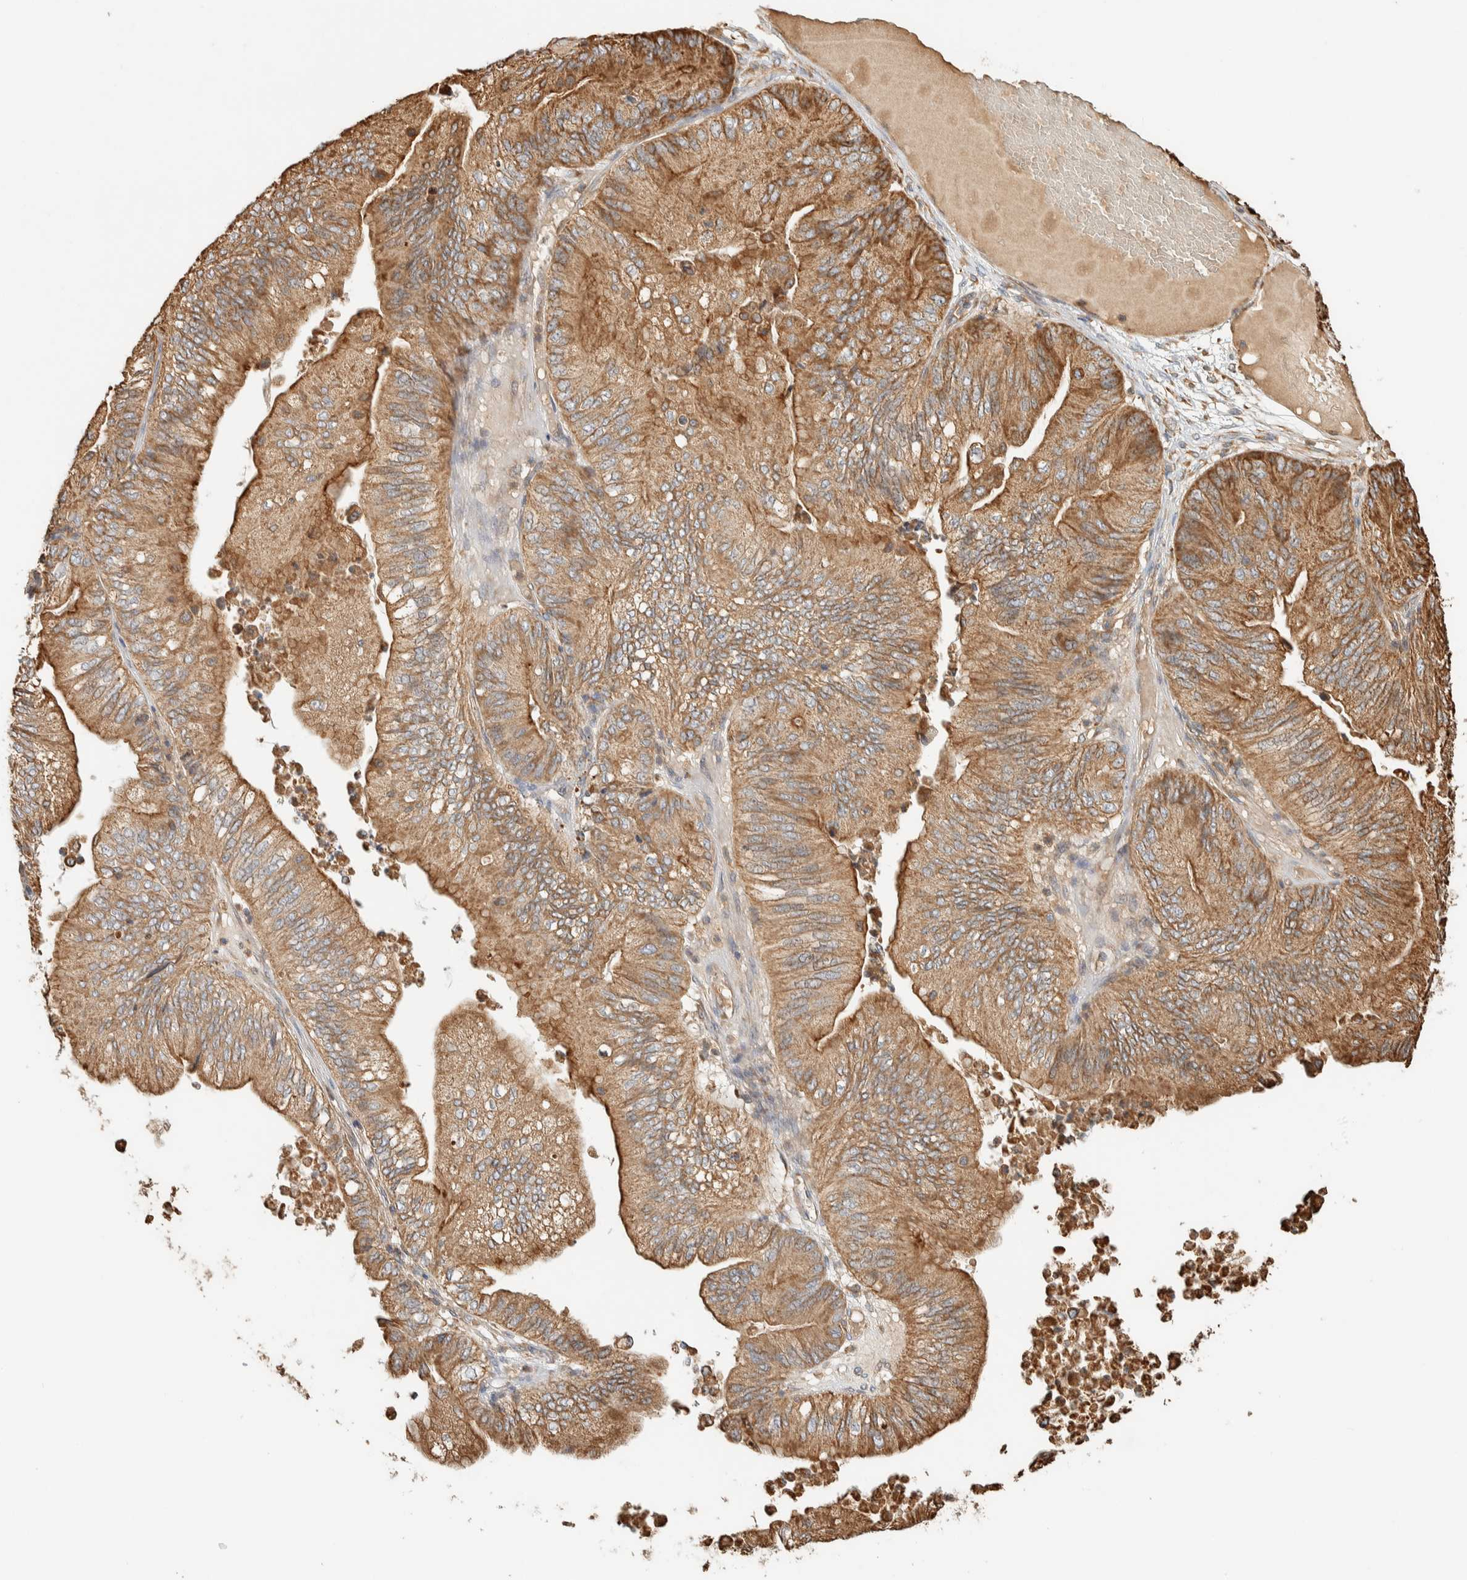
{"staining": {"intensity": "moderate", "quantity": ">75%", "location": "cytoplasmic/membranous"}, "tissue": "ovarian cancer", "cell_type": "Tumor cells", "image_type": "cancer", "snomed": [{"axis": "morphology", "description": "Cystadenocarcinoma, mucinous, NOS"}, {"axis": "topography", "description": "Ovary"}], "caption": "Ovarian cancer stained with a brown dye reveals moderate cytoplasmic/membranous positive positivity in about >75% of tumor cells.", "gene": "RAB11FIP1", "patient": {"sex": "female", "age": 61}}